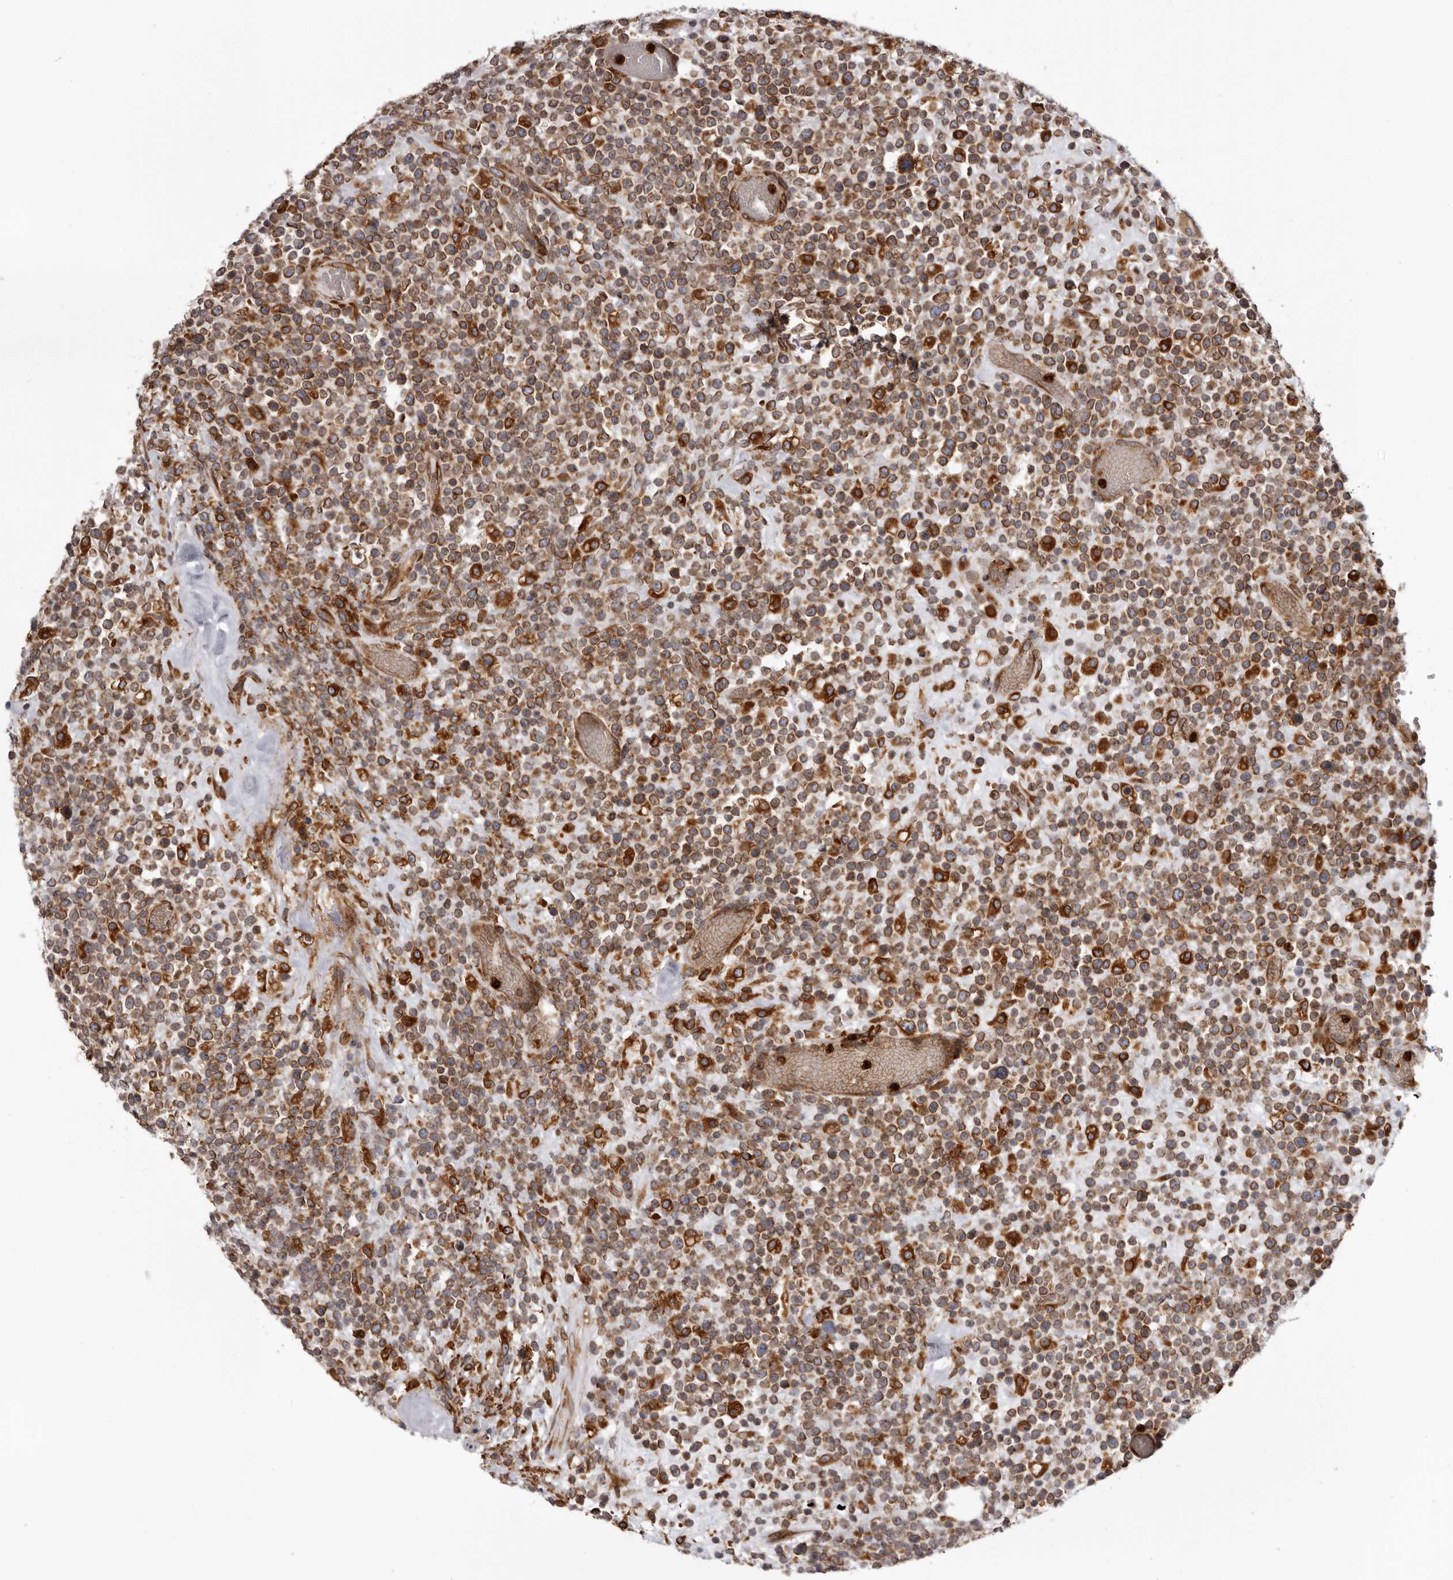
{"staining": {"intensity": "moderate", "quantity": ">75%", "location": "cytoplasmic/membranous"}, "tissue": "lymphoma", "cell_type": "Tumor cells", "image_type": "cancer", "snomed": [{"axis": "morphology", "description": "Malignant lymphoma, non-Hodgkin's type, High grade"}, {"axis": "topography", "description": "Colon"}], "caption": "Immunohistochemical staining of human malignant lymphoma, non-Hodgkin's type (high-grade) shows moderate cytoplasmic/membranous protein positivity in about >75% of tumor cells.", "gene": "C4orf3", "patient": {"sex": "female", "age": 53}}